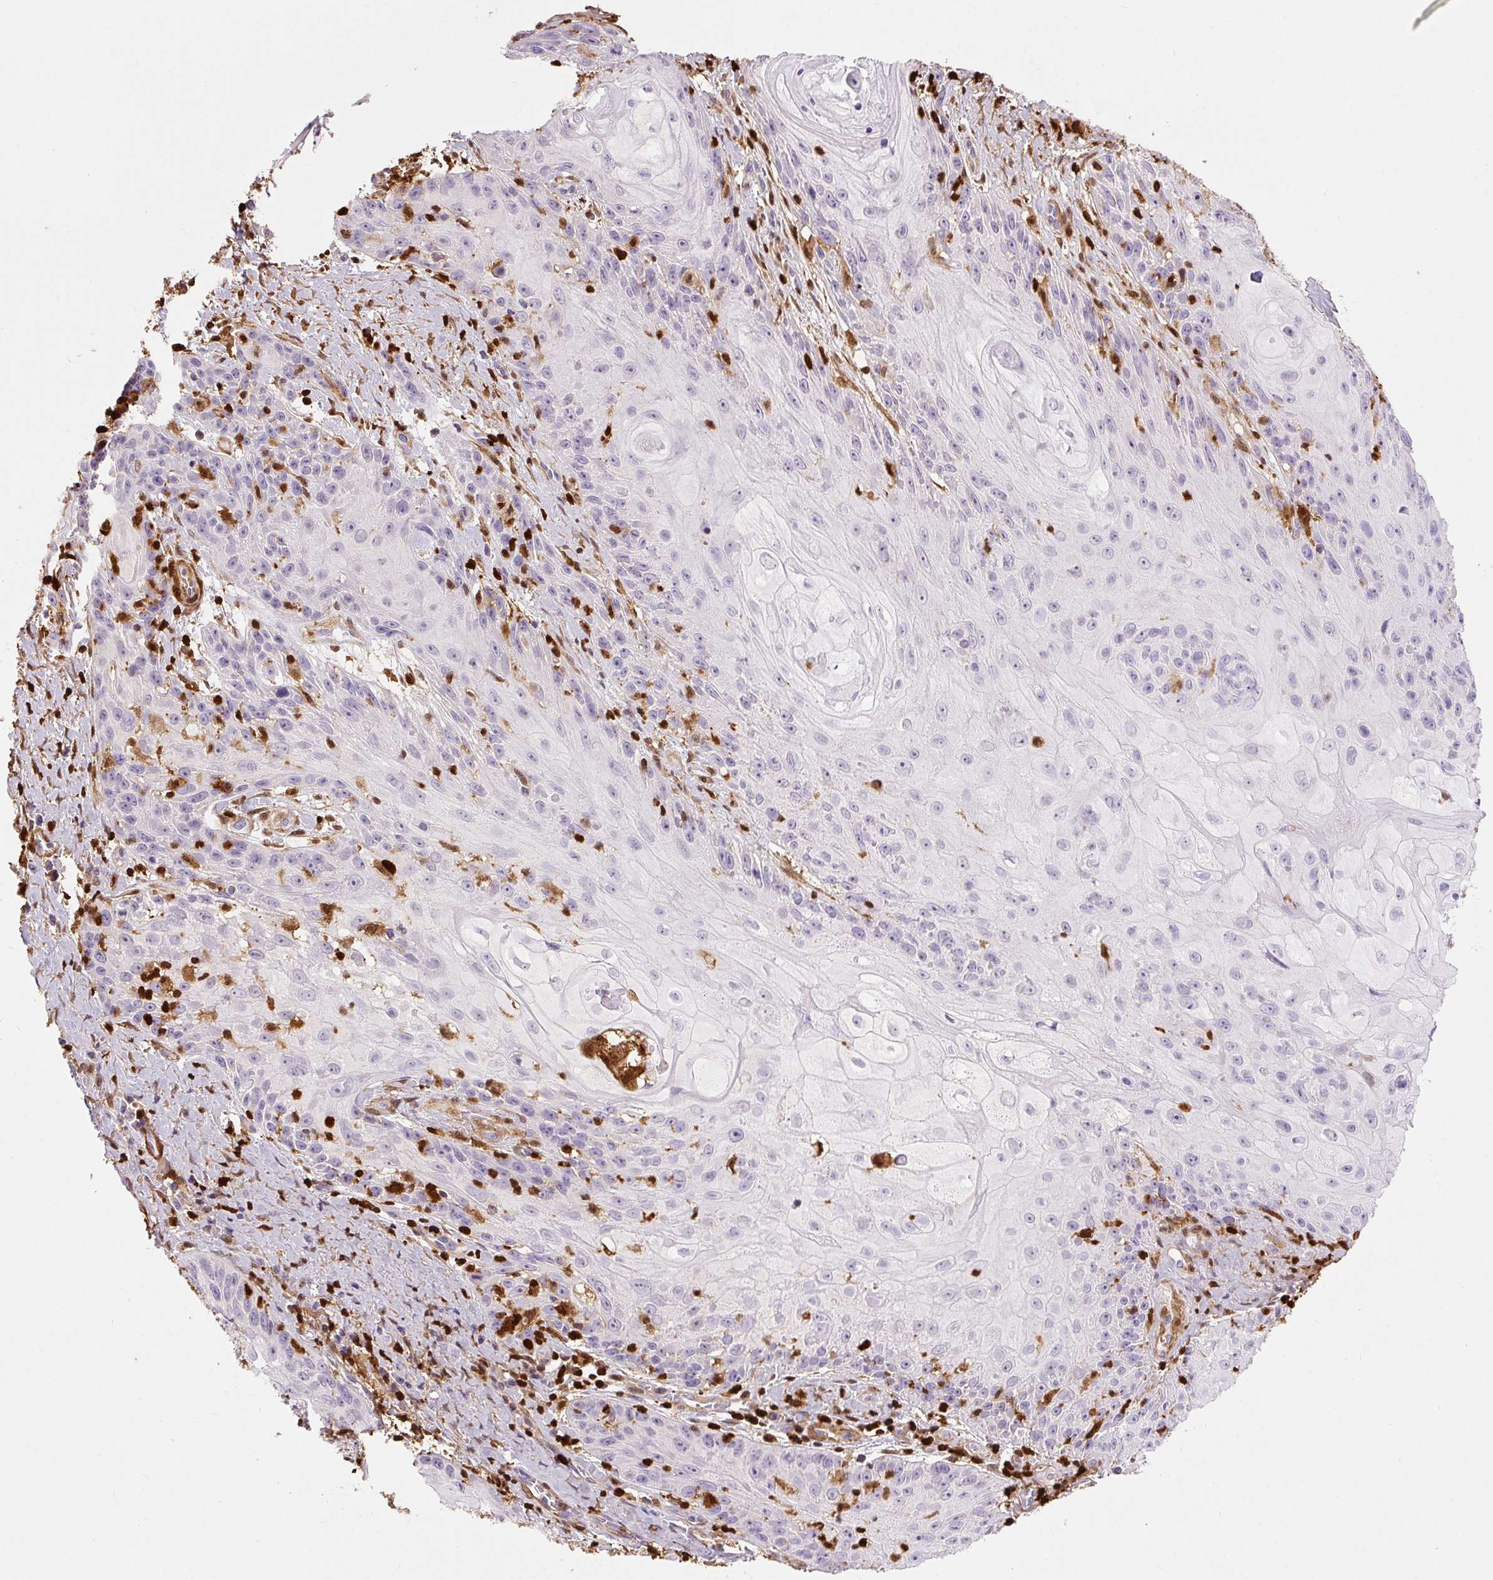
{"staining": {"intensity": "negative", "quantity": "none", "location": "none"}, "tissue": "skin cancer", "cell_type": "Tumor cells", "image_type": "cancer", "snomed": [{"axis": "morphology", "description": "Squamous cell carcinoma, NOS"}, {"axis": "topography", "description": "Skin"}, {"axis": "topography", "description": "Vulva"}], "caption": "The micrograph demonstrates no staining of tumor cells in skin squamous cell carcinoma. (DAB (3,3'-diaminobenzidine) IHC visualized using brightfield microscopy, high magnification).", "gene": "S100A4", "patient": {"sex": "female", "age": 76}}